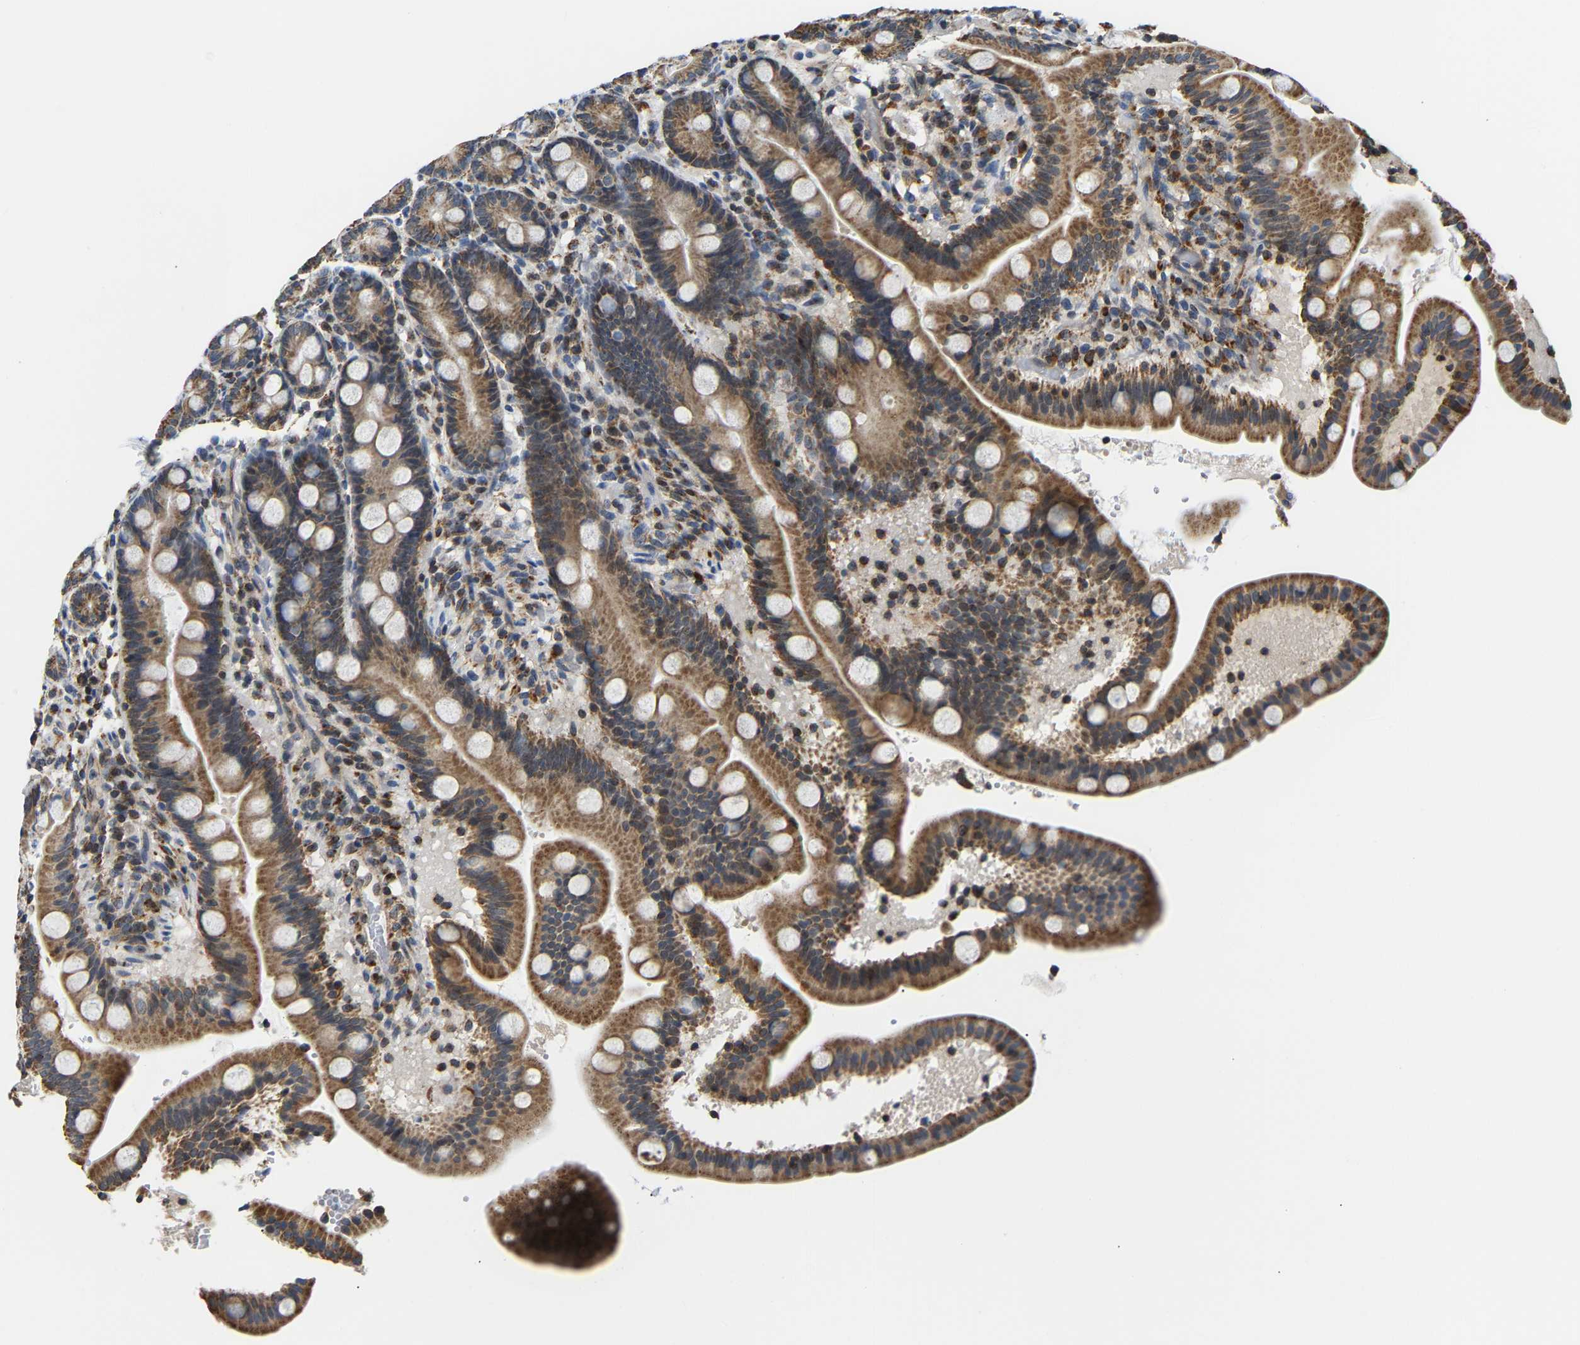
{"staining": {"intensity": "moderate", "quantity": ">75%", "location": "cytoplasmic/membranous"}, "tissue": "duodenum", "cell_type": "Glandular cells", "image_type": "normal", "snomed": [{"axis": "morphology", "description": "Normal tissue, NOS"}, {"axis": "topography", "description": "Duodenum"}], "caption": "Glandular cells show medium levels of moderate cytoplasmic/membranous positivity in approximately >75% of cells in benign human duodenum.", "gene": "GIMAP7", "patient": {"sex": "male", "age": 54}}